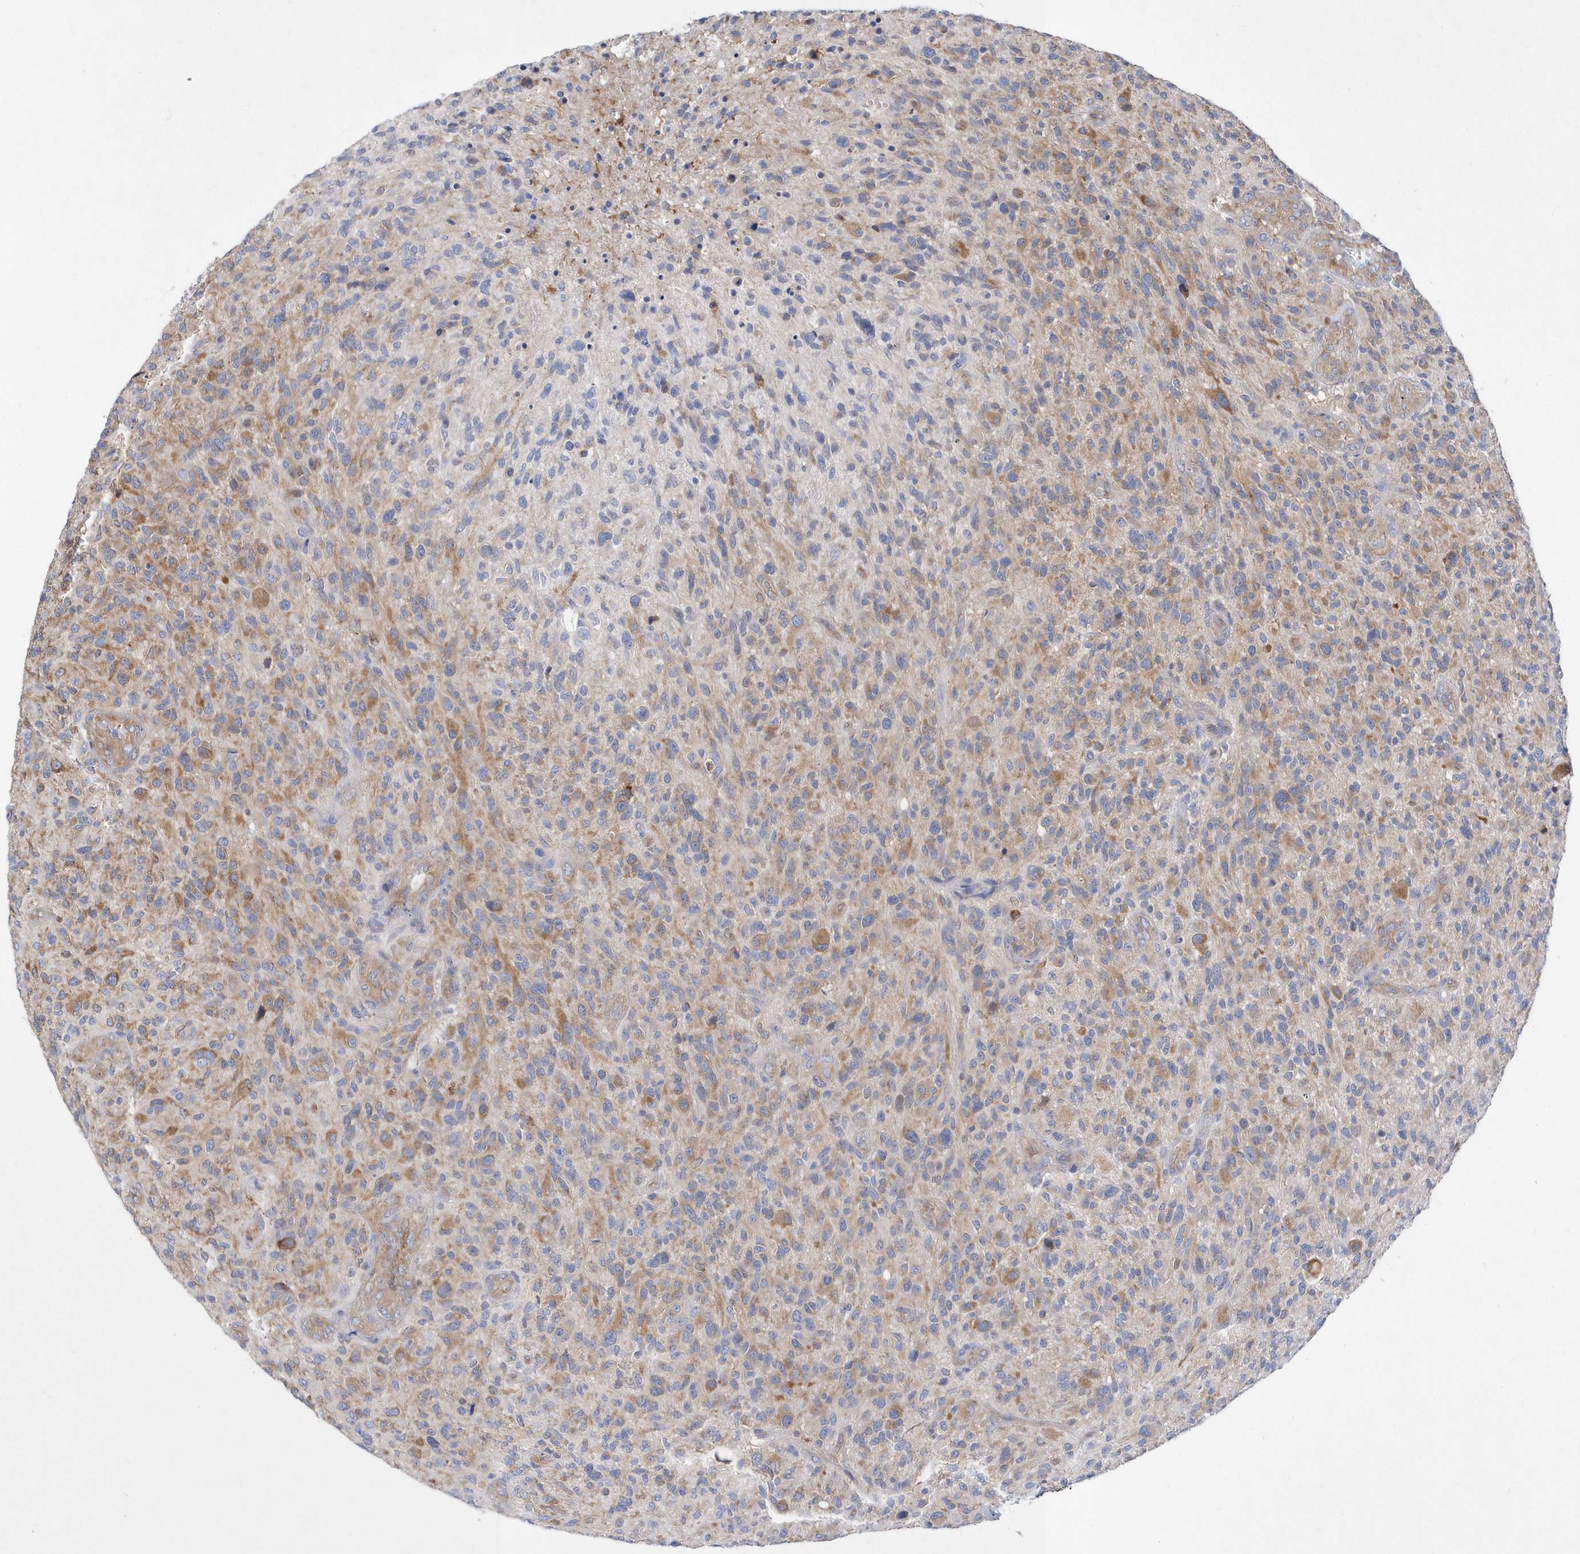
{"staining": {"intensity": "moderate", "quantity": "25%-75%", "location": "cytoplasmic/membranous"}, "tissue": "glioma", "cell_type": "Tumor cells", "image_type": "cancer", "snomed": [{"axis": "morphology", "description": "Glioma, malignant, High grade"}, {"axis": "topography", "description": "Brain"}], "caption": "Tumor cells demonstrate medium levels of moderate cytoplasmic/membranous staining in approximately 25%-75% of cells in human malignant high-grade glioma. (DAB (3,3'-diaminobenzidine) IHC with brightfield microscopy, high magnification).", "gene": "JKAMP", "patient": {"sex": "male", "age": 47}}